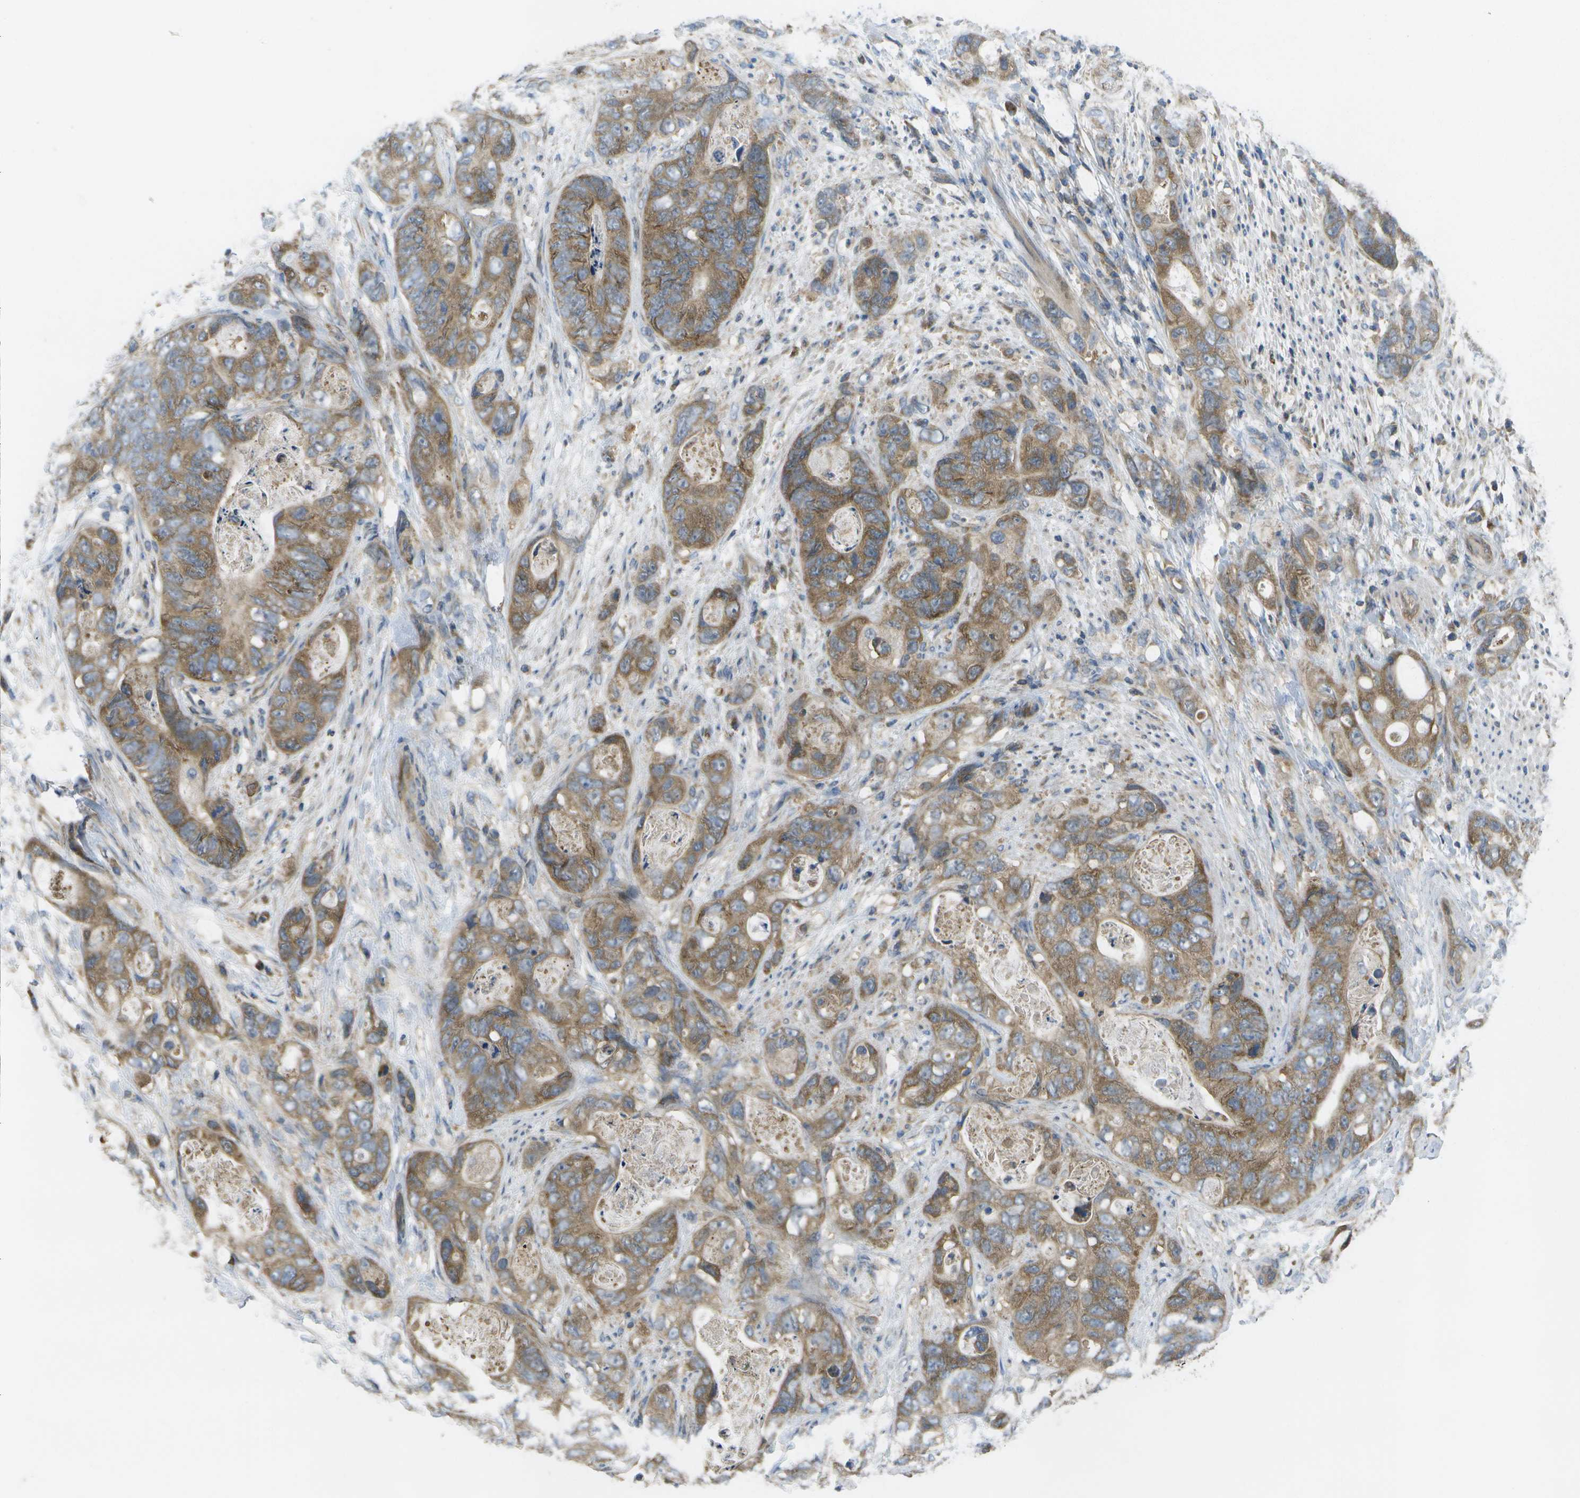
{"staining": {"intensity": "moderate", "quantity": ">75%", "location": "cytoplasmic/membranous"}, "tissue": "stomach cancer", "cell_type": "Tumor cells", "image_type": "cancer", "snomed": [{"axis": "morphology", "description": "Adenocarcinoma, NOS"}, {"axis": "topography", "description": "Stomach"}], "caption": "A medium amount of moderate cytoplasmic/membranous staining is present in about >75% of tumor cells in stomach adenocarcinoma tissue.", "gene": "DPM3", "patient": {"sex": "female", "age": 89}}